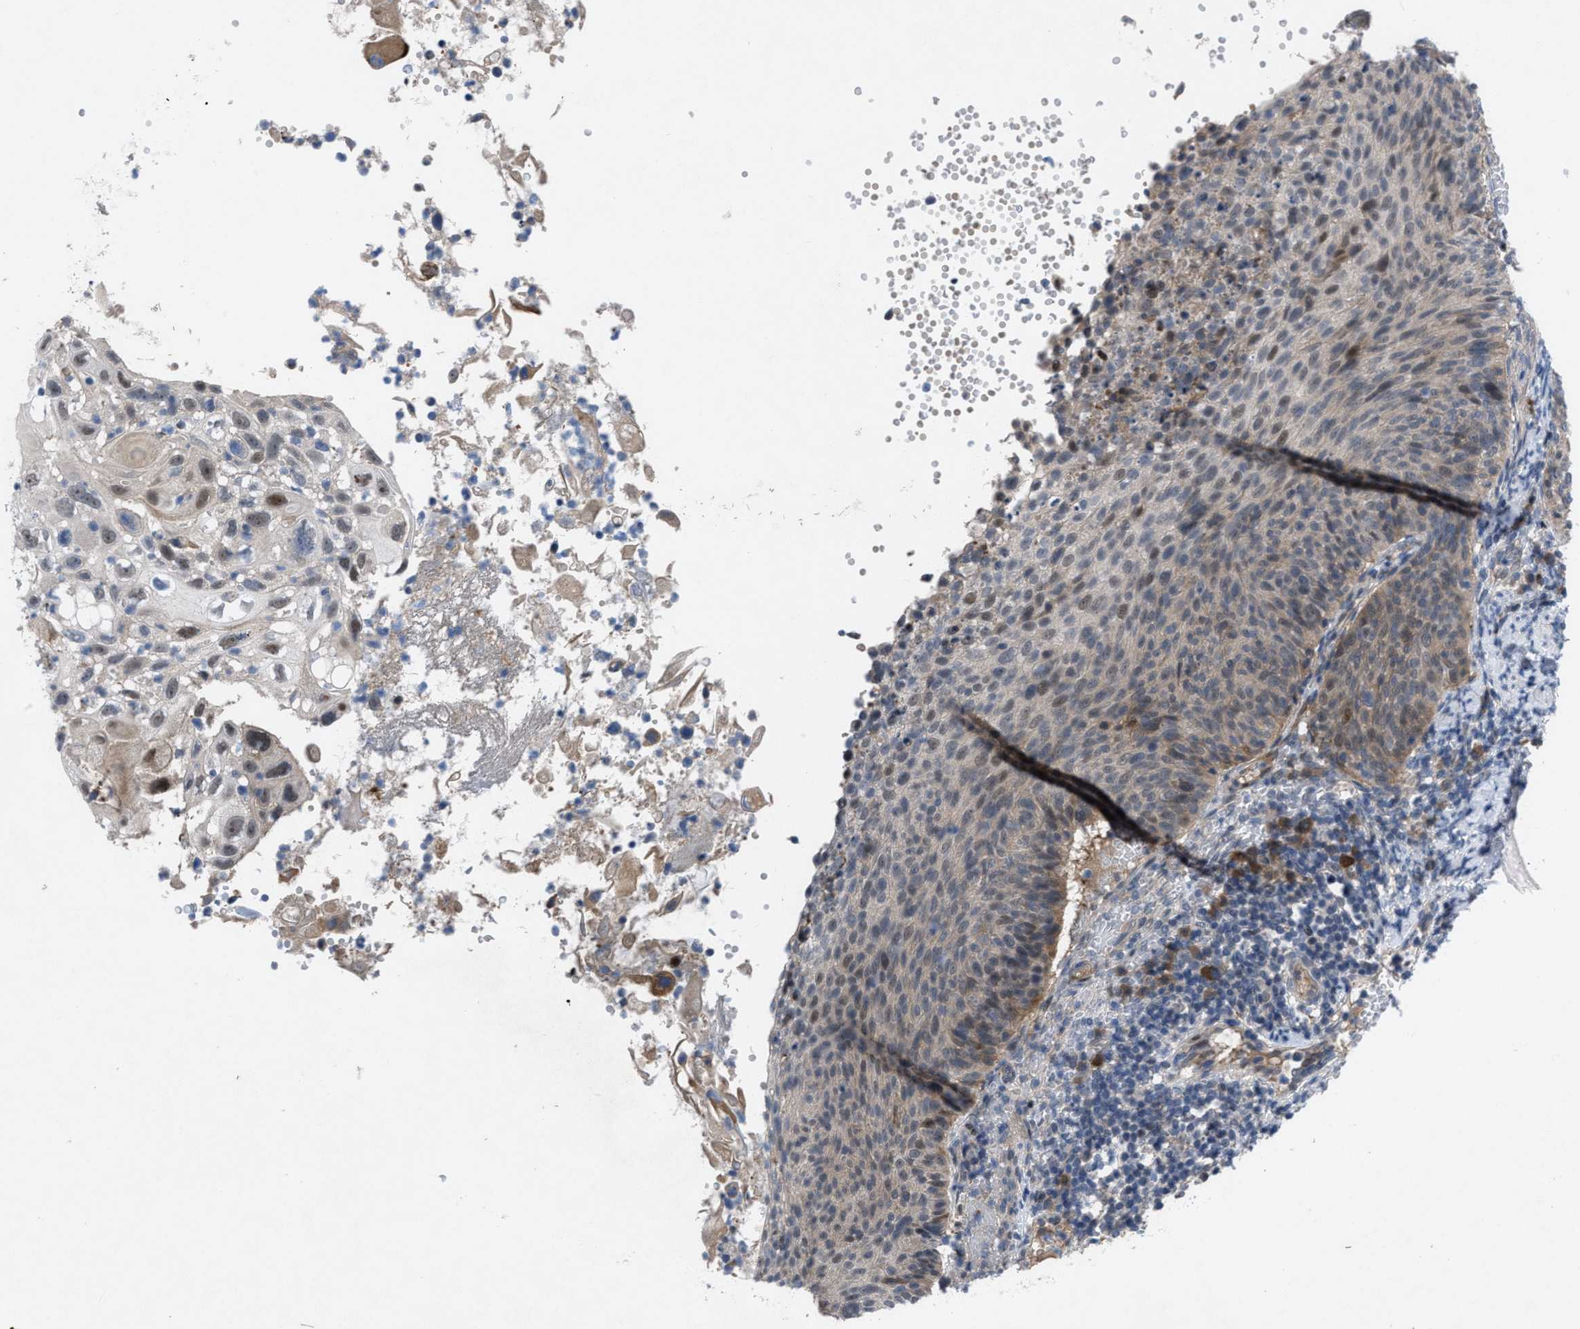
{"staining": {"intensity": "negative", "quantity": "none", "location": "none"}, "tissue": "cervical cancer", "cell_type": "Tumor cells", "image_type": "cancer", "snomed": [{"axis": "morphology", "description": "Squamous cell carcinoma, NOS"}, {"axis": "topography", "description": "Cervix"}], "caption": "Immunohistochemical staining of cervical squamous cell carcinoma exhibits no significant positivity in tumor cells.", "gene": "IL17RE", "patient": {"sex": "female", "age": 70}}